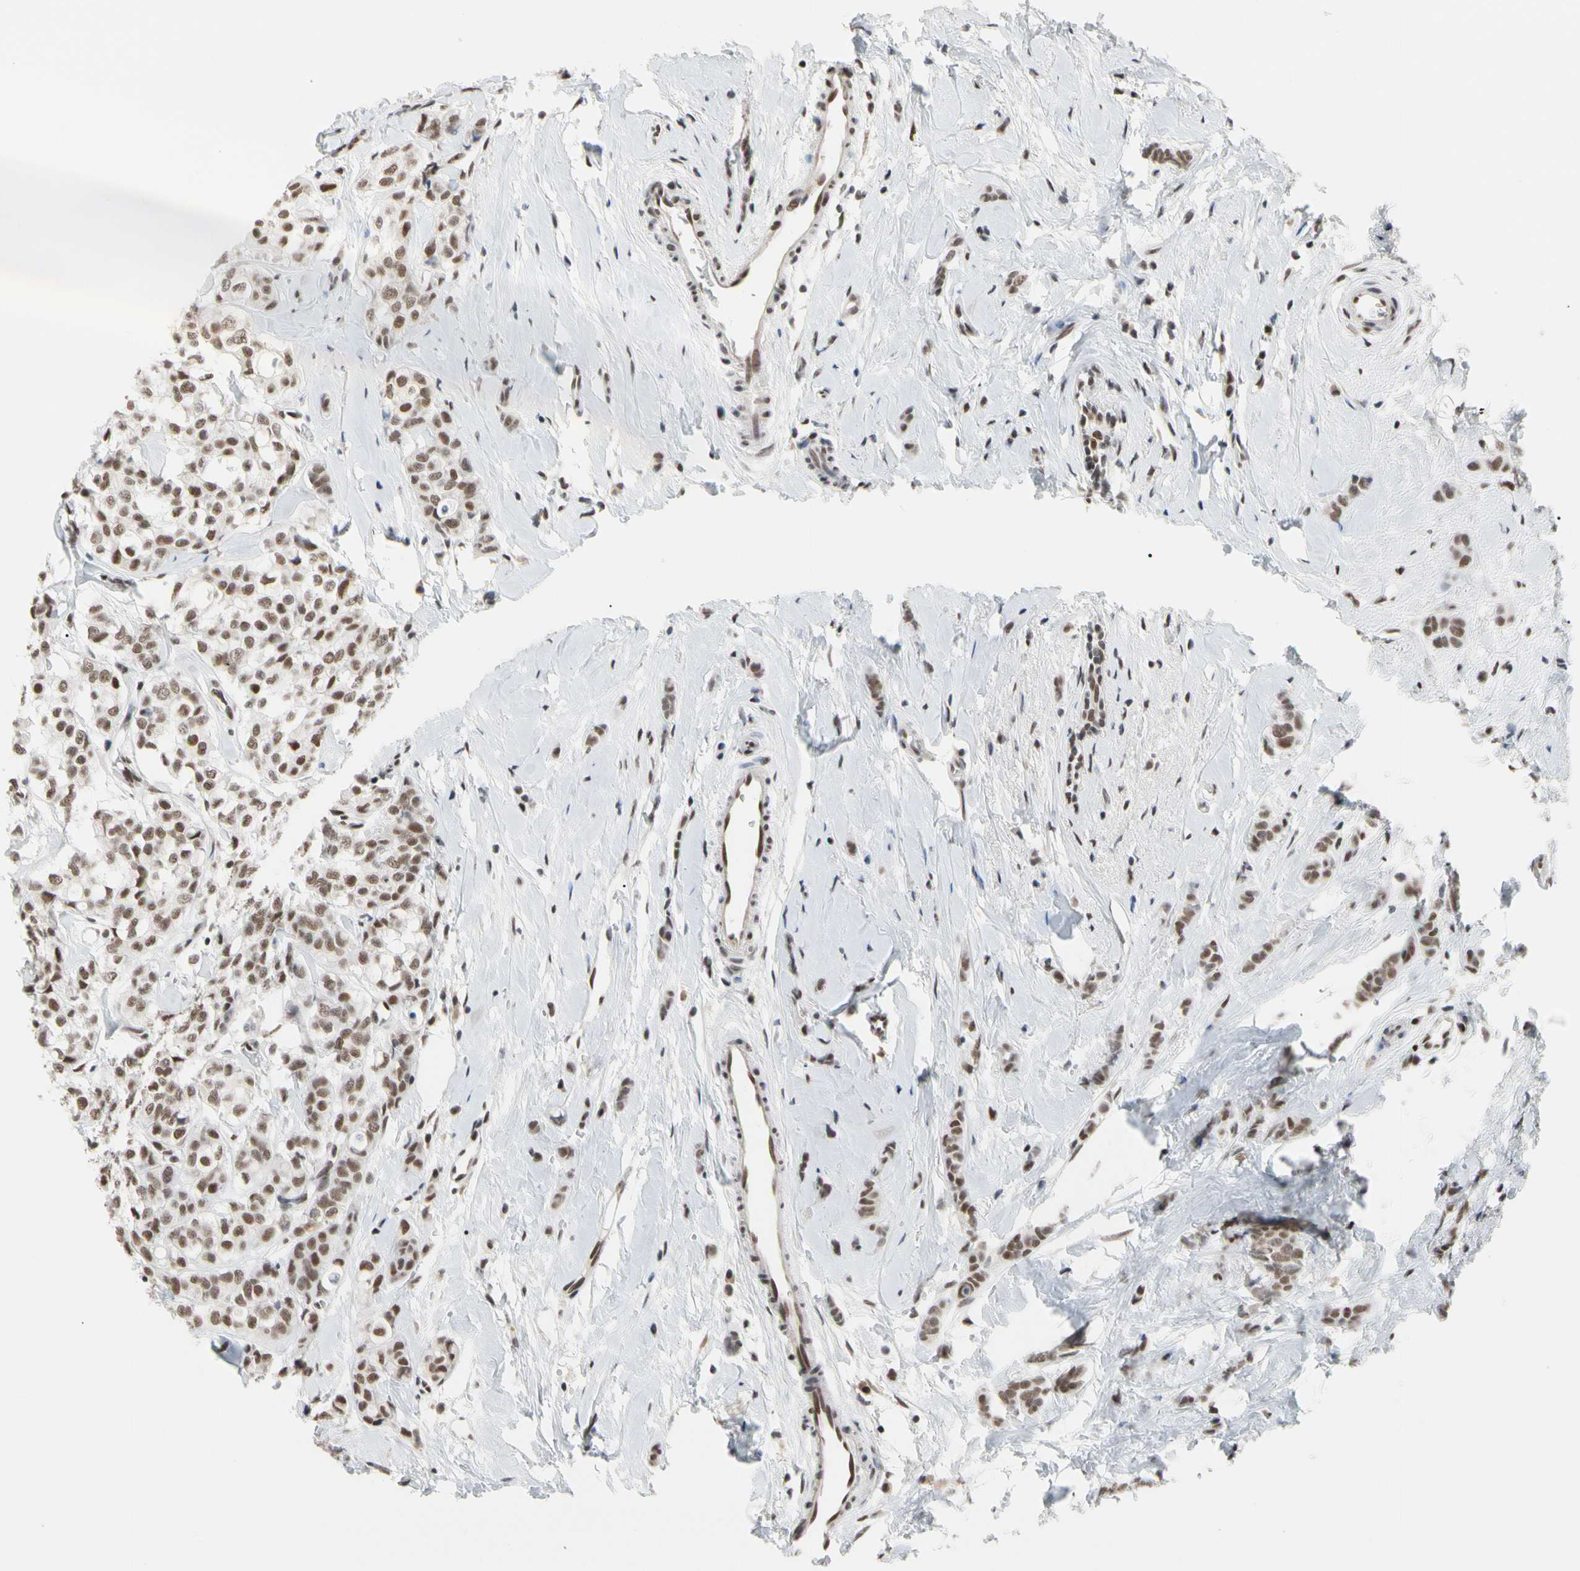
{"staining": {"intensity": "moderate", "quantity": ">75%", "location": "nuclear"}, "tissue": "breast cancer", "cell_type": "Tumor cells", "image_type": "cancer", "snomed": [{"axis": "morphology", "description": "Lobular carcinoma"}, {"axis": "topography", "description": "Breast"}], "caption": "A high-resolution micrograph shows IHC staining of lobular carcinoma (breast), which shows moderate nuclear positivity in about >75% of tumor cells.", "gene": "FAM98B", "patient": {"sex": "female", "age": 60}}